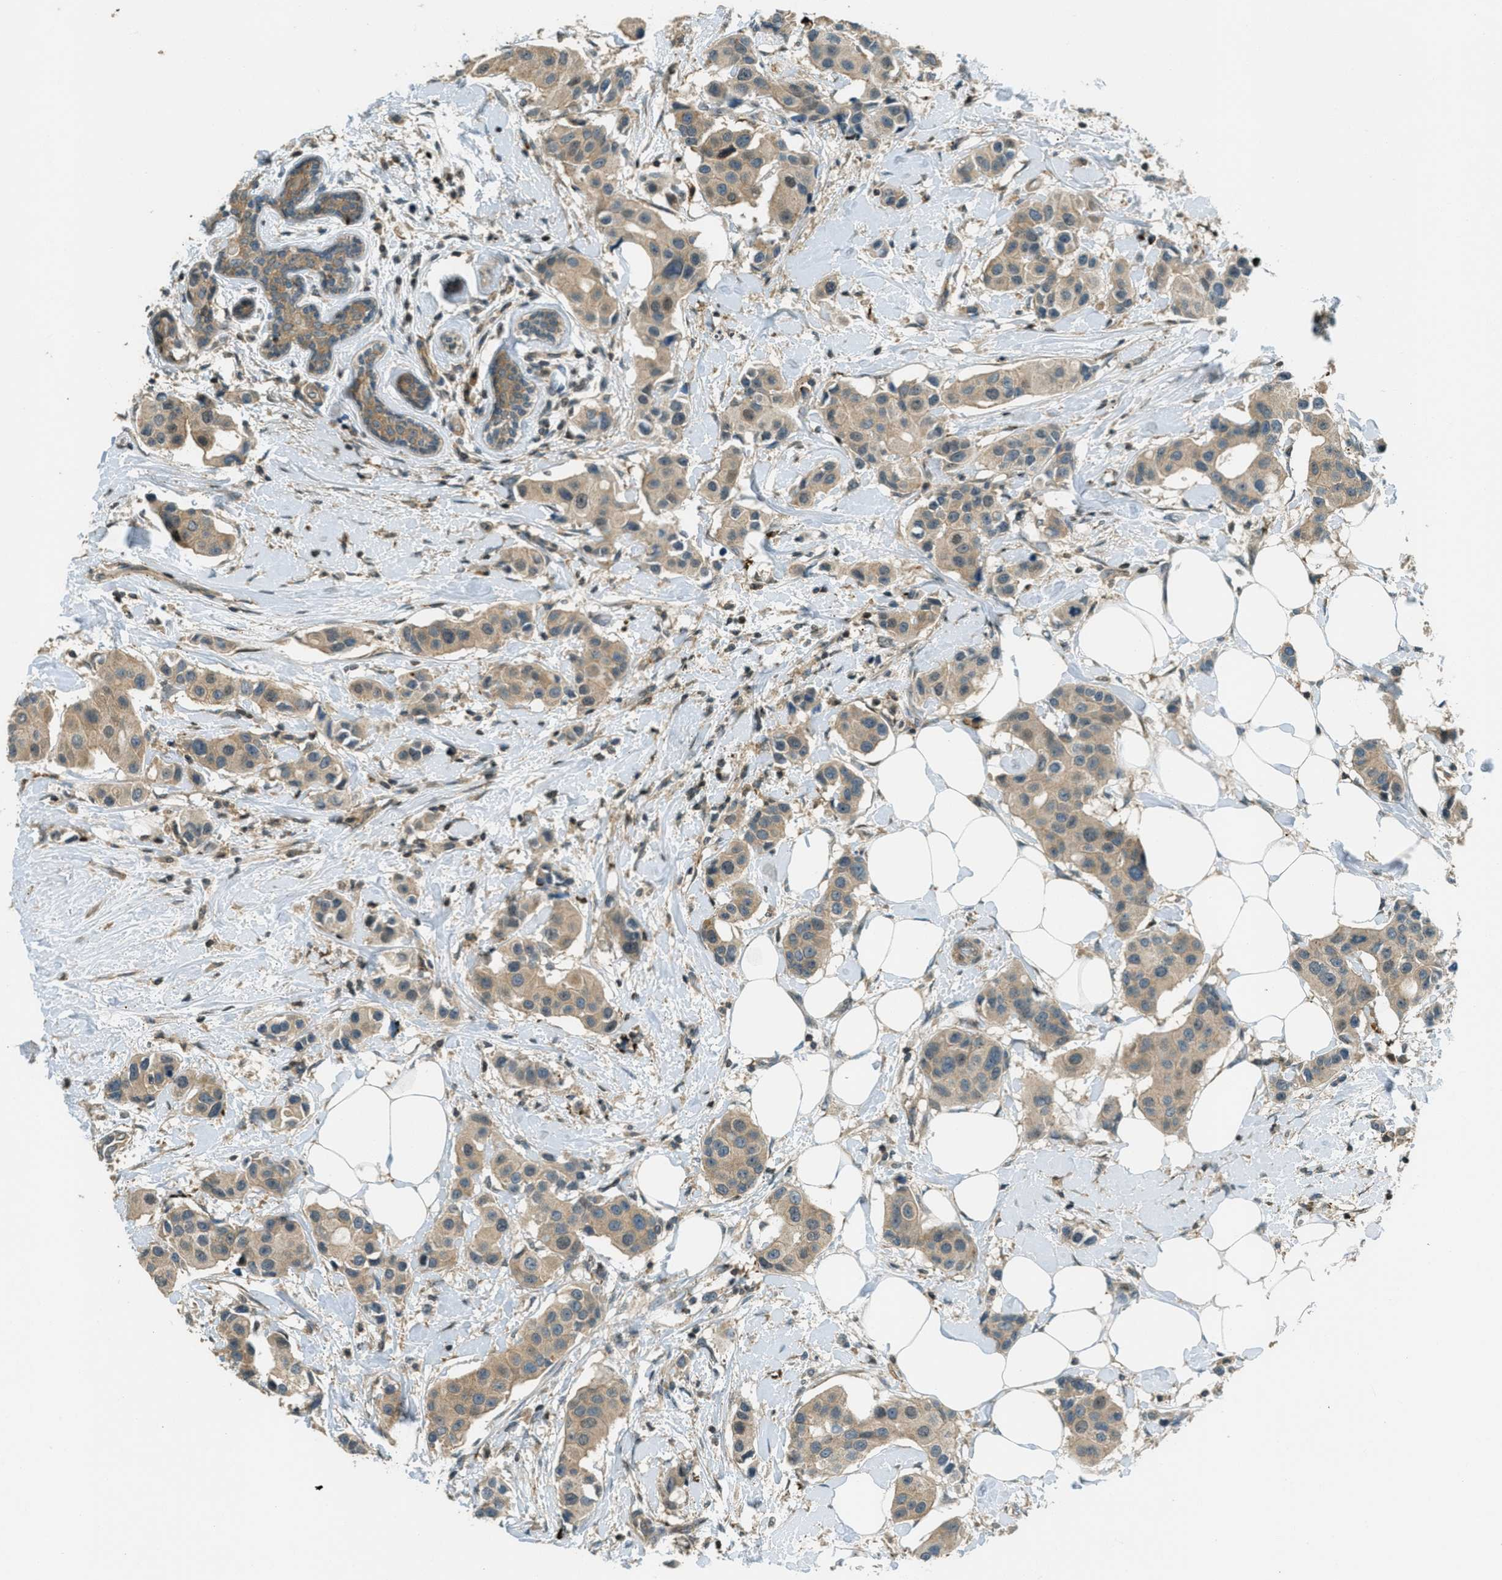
{"staining": {"intensity": "weak", "quantity": ">75%", "location": "cytoplasmic/membranous"}, "tissue": "breast cancer", "cell_type": "Tumor cells", "image_type": "cancer", "snomed": [{"axis": "morphology", "description": "Normal tissue, NOS"}, {"axis": "morphology", "description": "Duct carcinoma"}, {"axis": "topography", "description": "Breast"}], "caption": "Protein expression analysis of human breast cancer reveals weak cytoplasmic/membranous staining in about >75% of tumor cells. The protein is shown in brown color, while the nuclei are stained blue.", "gene": "PTPN23", "patient": {"sex": "female", "age": 39}}